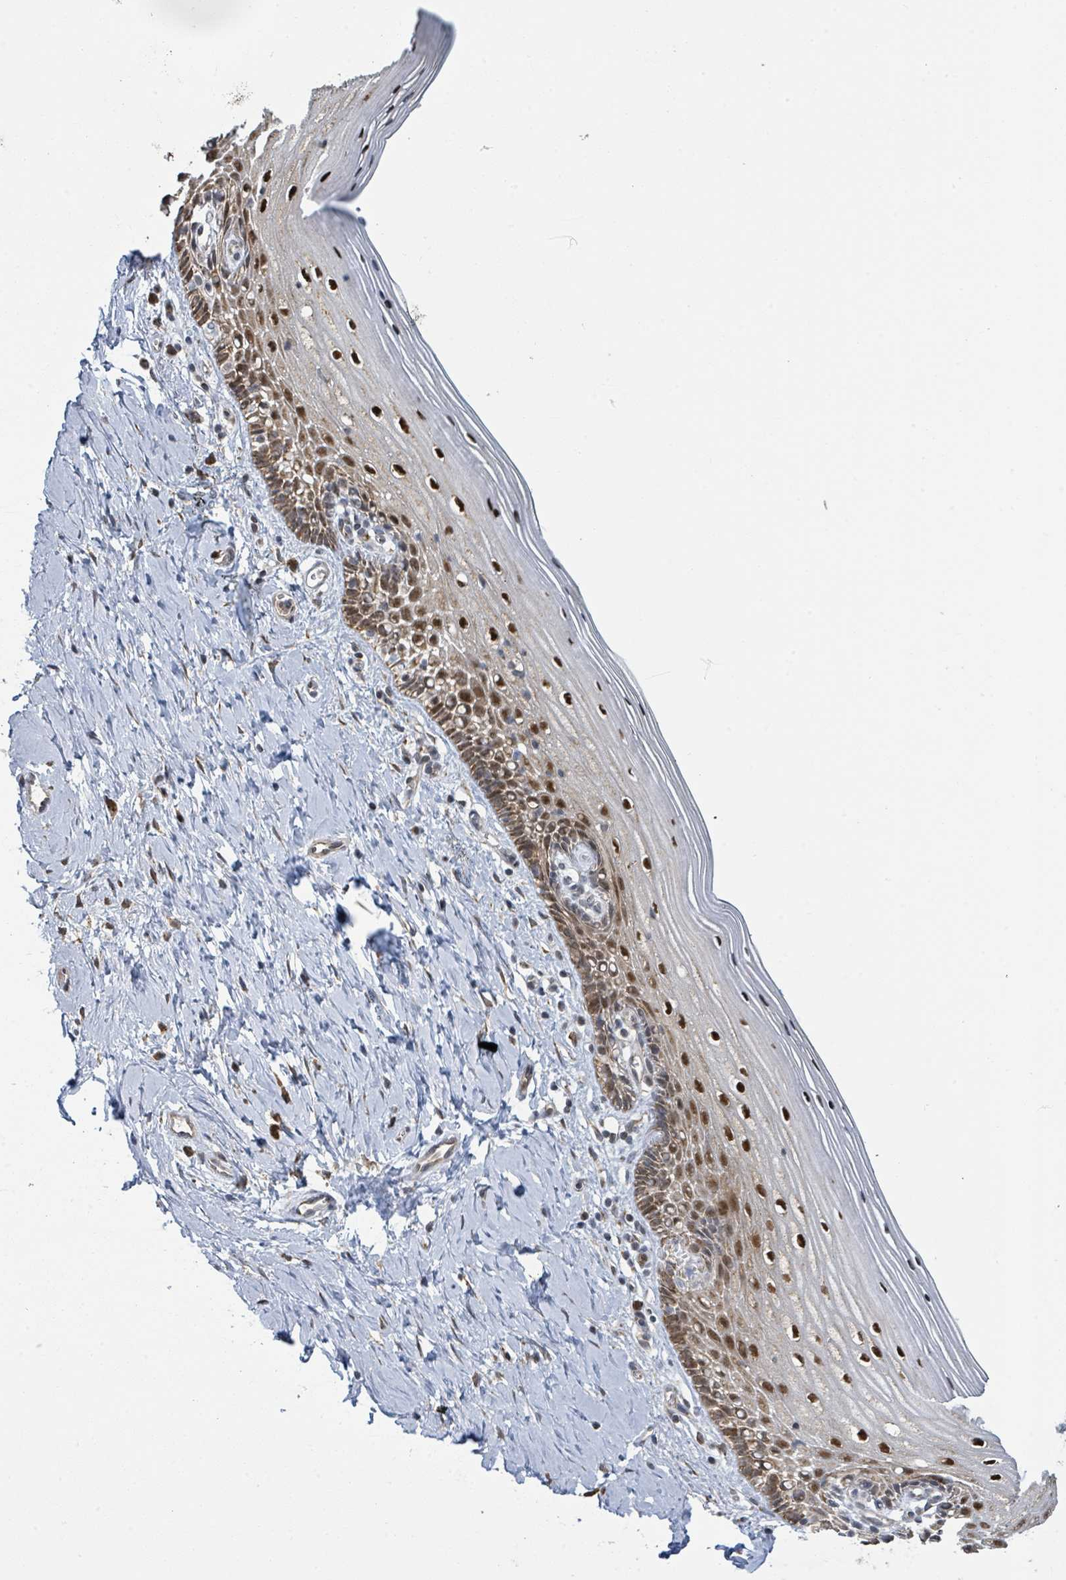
{"staining": {"intensity": "strong", "quantity": ">75%", "location": "cytoplasmic/membranous,nuclear"}, "tissue": "cervix", "cell_type": "Glandular cells", "image_type": "normal", "snomed": [{"axis": "morphology", "description": "Normal tissue, NOS"}, {"axis": "topography", "description": "Cervix"}], "caption": "Immunohistochemistry photomicrograph of benign cervix: human cervix stained using IHC exhibits high levels of strong protein expression localized specifically in the cytoplasmic/membranous,nuclear of glandular cells, appearing as a cytoplasmic/membranous,nuclear brown color.", "gene": "PSMB7", "patient": {"sex": "female", "age": 44}}